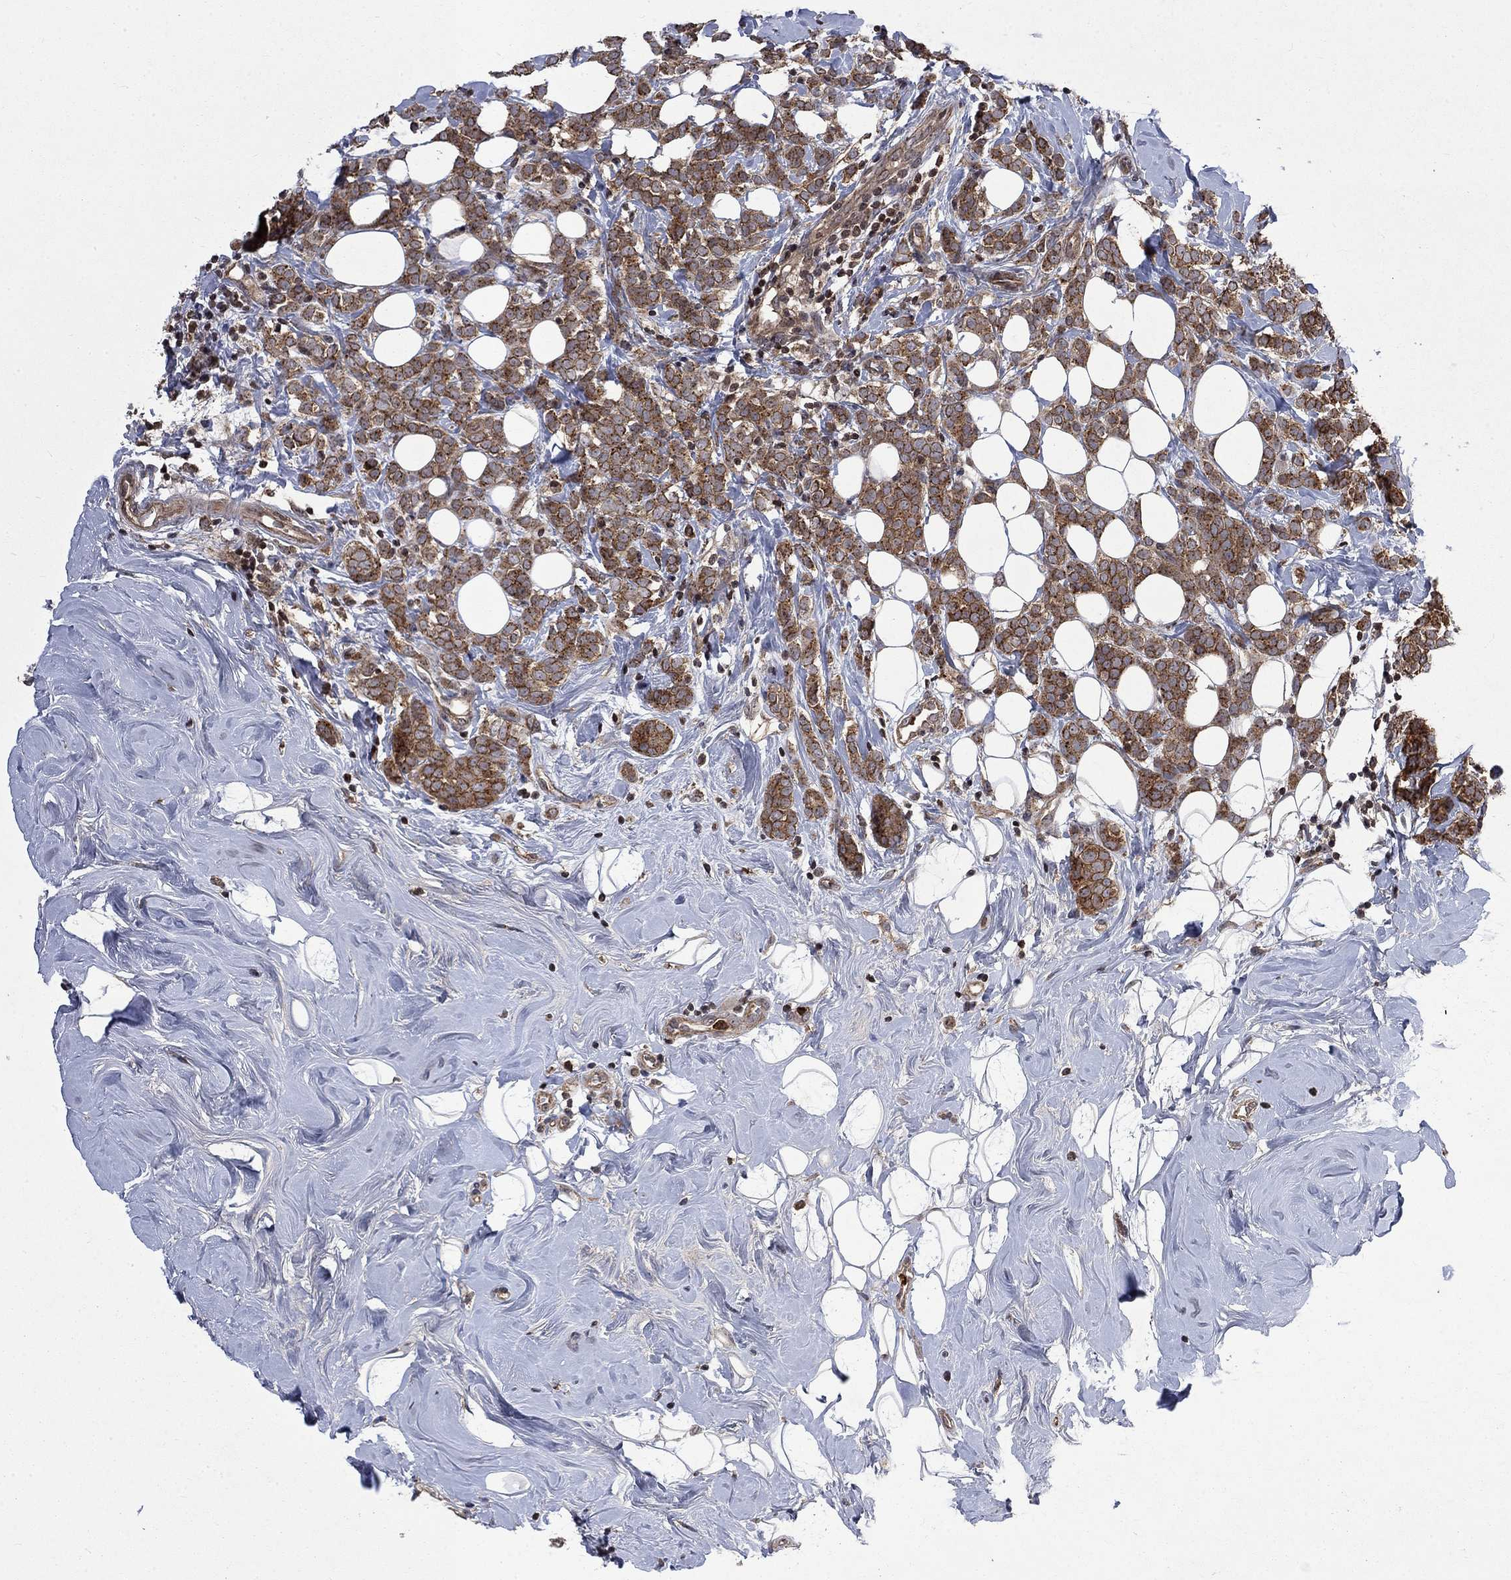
{"staining": {"intensity": "moderate", "quantity": ">75%", "location": "cytoplasmic/membranous"}, "tissue": "breast cancer", "cell_type": "Tumor cells", "image_type": "cancer", "snomed": [{"axis": "morphology", "description": "Lobular carcinoma"}, {"axis": "topography", "description": "Breast"}], "caption": "Immunohistochemistry (IHC) (DAB) staining of breast cancer exhibits moderate cytoplasmic/membranous protein staining in about >75% of tumor cells.", "gene": "TMEM33", "patient": {"sex": "female", "age": 49}}